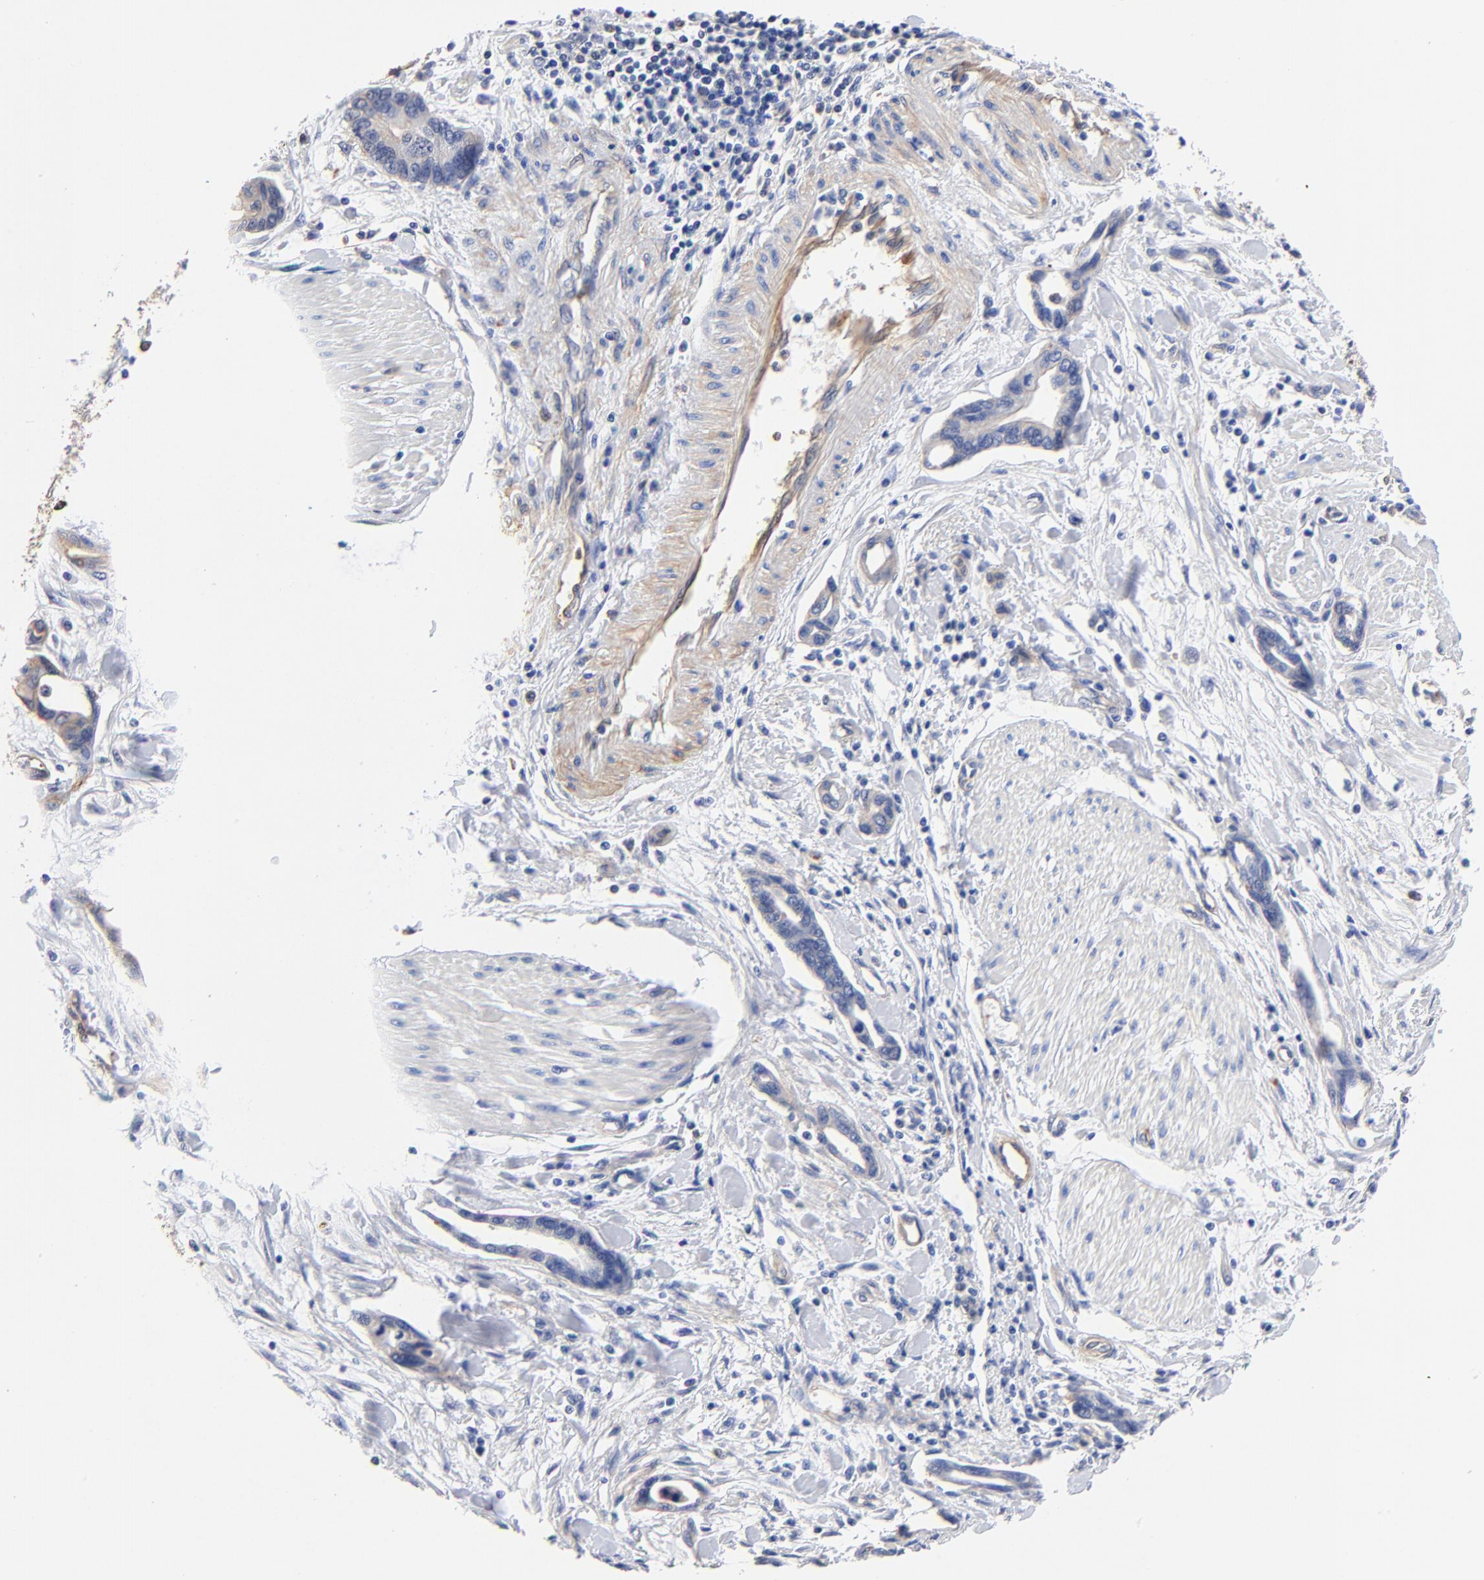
{"staining": {"intensity": "negative", "quantity": "none", "location": "none"}, "tissue": "pancreatic cancer", "cell_type": "Tumor cells", "image_type": "cancer", "snomed": [{"axis": "morphology", "description": "Adenocarcinoma, NOS"}, {"axis": "topography", "description": "Pancreas"}], "caption": "This image is of pancreatic adenocarcinoma stained with IHC to label a protein in brown with the nuclei are counter-stained blue. There is no staining in tumor cells.", "gene": "TAGLN2", "patient": {"sex": "female", "age": 57}}